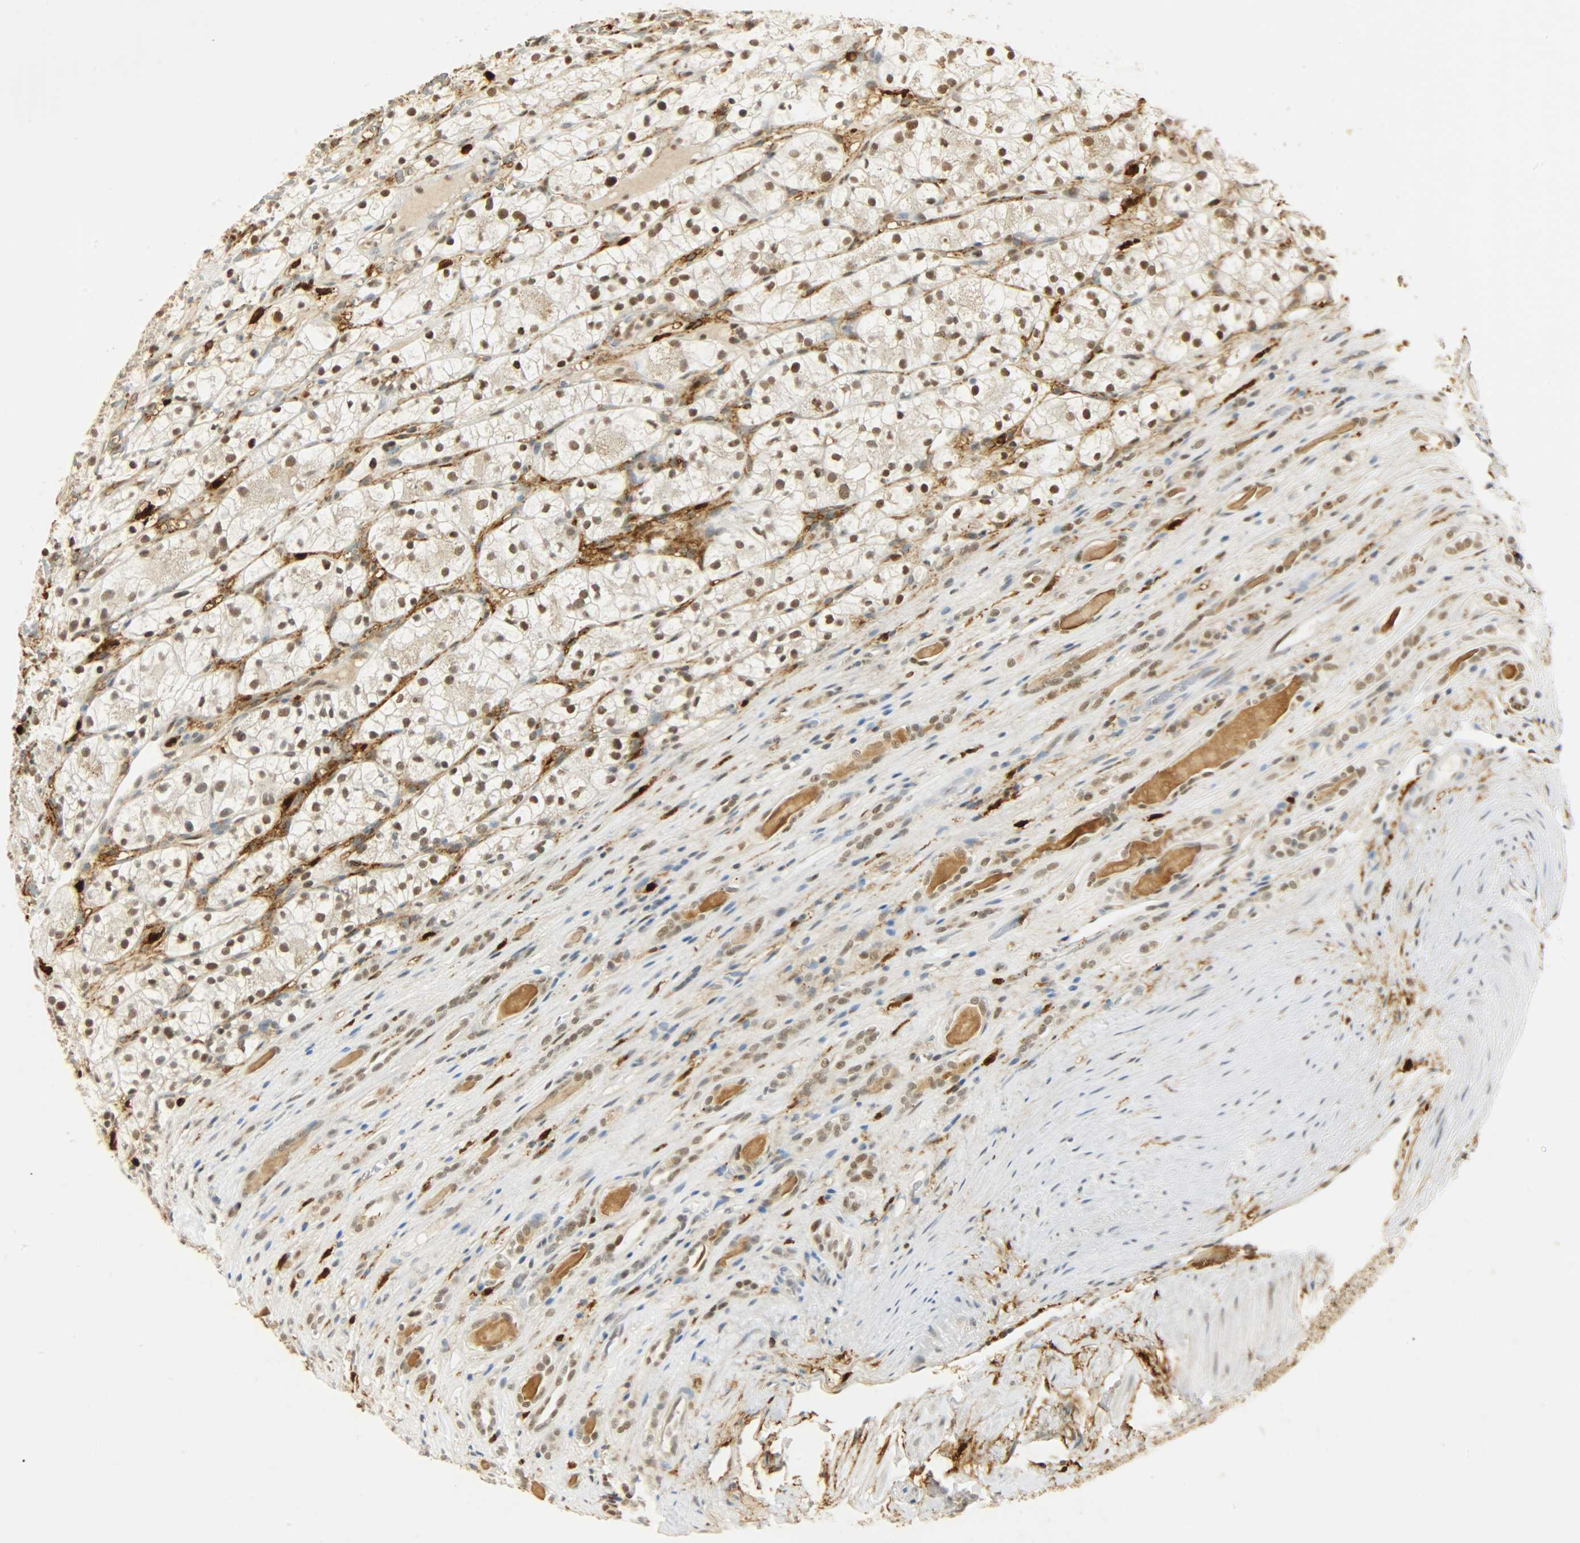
{"staining": {"intensity": "moderate", "quantity": ">75%", "location": "nuclear"}, "tissue": "renal cancer", "cell_type": "Tumor cells", "image_type": "cancer", "snomed": [{"axis": "morphology", "description": "Adenocarcinoma, NOS"}, {"axis": "topography", "description": "Kidney"}], "caption": "The immunohistochemical stain shows moderate nuclear positivity in tumor cells of renal adenocarcinoma tissue. The protein is stained brown, and the nuclei are stained in blue (DAB (3,3'-diaminobenzidine) IHC with brightfield microscopy, high magnification).", "gene": "NGFR", "patient": {"sex": "female", "age": 60}}